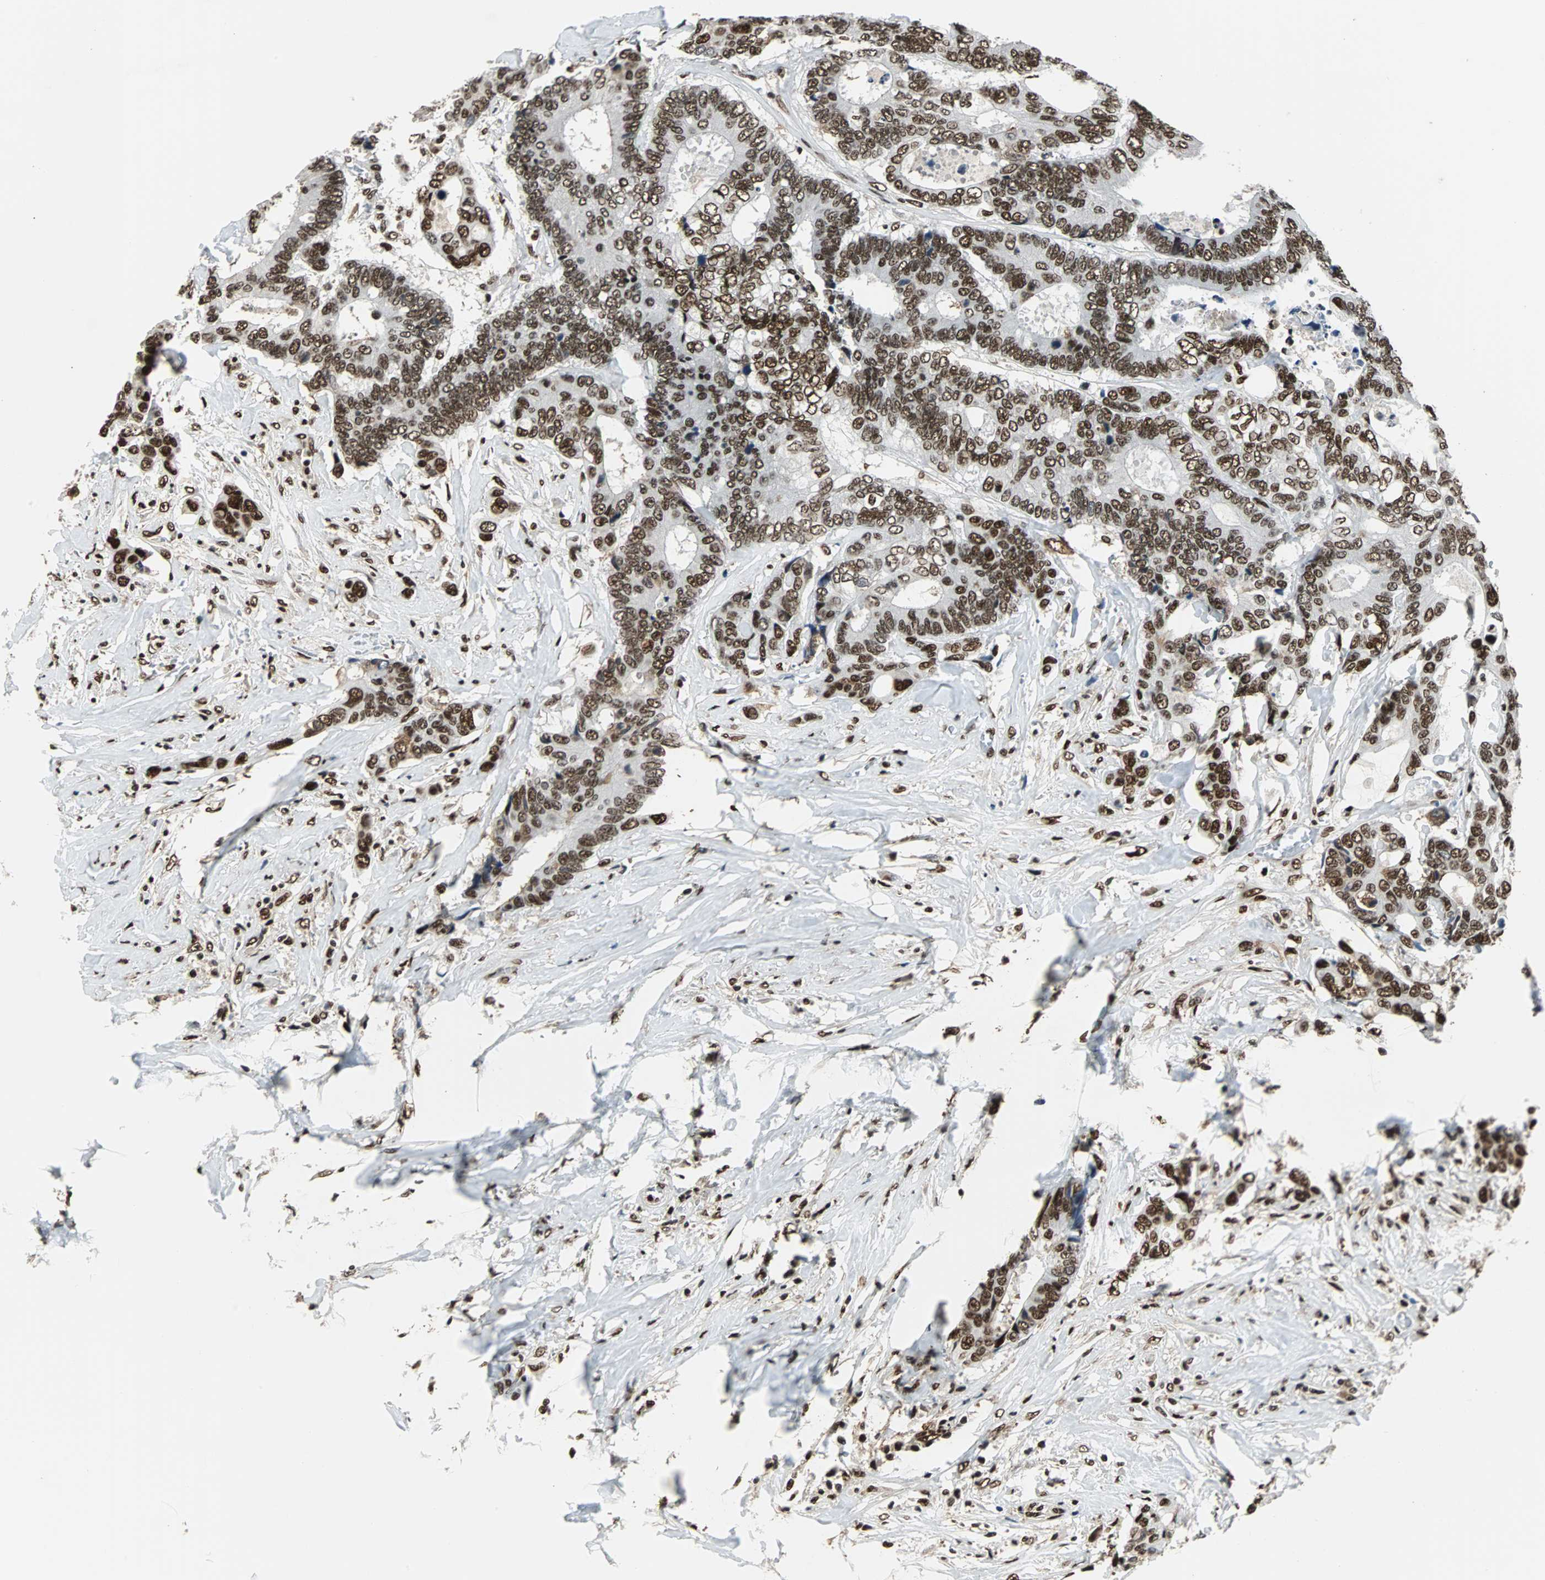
{"staining": {"intensity": "moderate", "quantity": ">75%", "location": "nuclear"}, "tissue": "colorectal cancer", "cell_type": "Tumor cells", "image_type": "cancer", "snomed": [{"axis": "morphology", "description": "Adenocarcinoma, NOS"}, {"axis": "topography", "description": "Rectum"}], "caption": "Immunohistochemical staining of human adenocarcinoma (colorectal) reveals medium levels of moderate nuclear protein expression in approximately >75% of tumor cells.", "gene": "XRCC4", "patient": {"sex": "male", "age": 55}}